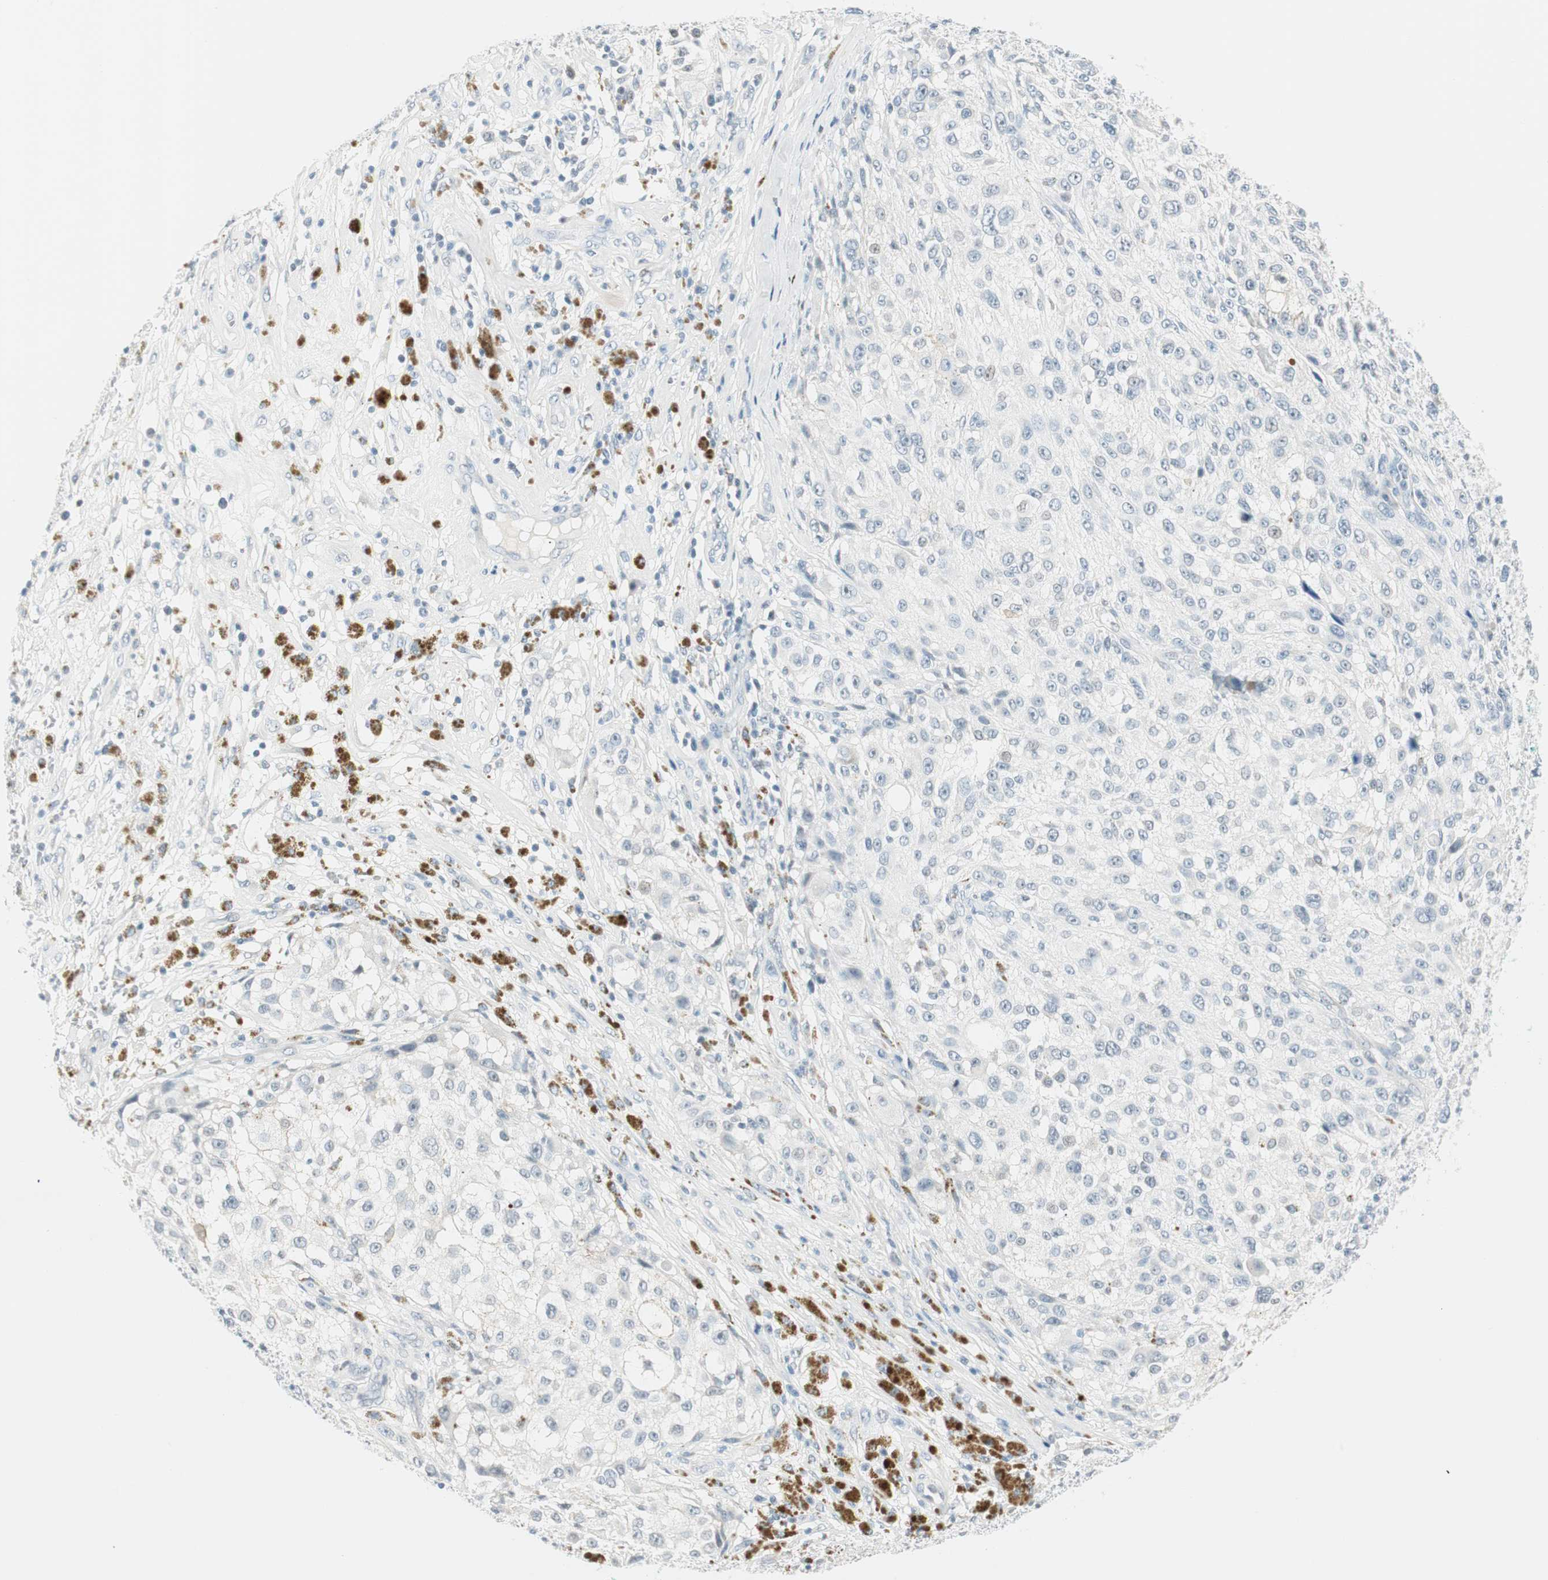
{"staining": {"intensity": "negative", "quantity": "none", "location": "none"}, "tissue": "melanoma", "cell_type": "Tumor cells", "image_type": "cancer", "snomed": [{"axis": "morphology", "description": "Necrosis, NOS"}, {"axis": "morphology", "description": "Malignant melanoma, NOS"}, {"axis": "topography", "description": "Skin"}], "caption": "Tumor cells show no significant positivity in melanoma.", "gene": "HOXB13", "patient": {"sex": "female", "age": 87}}